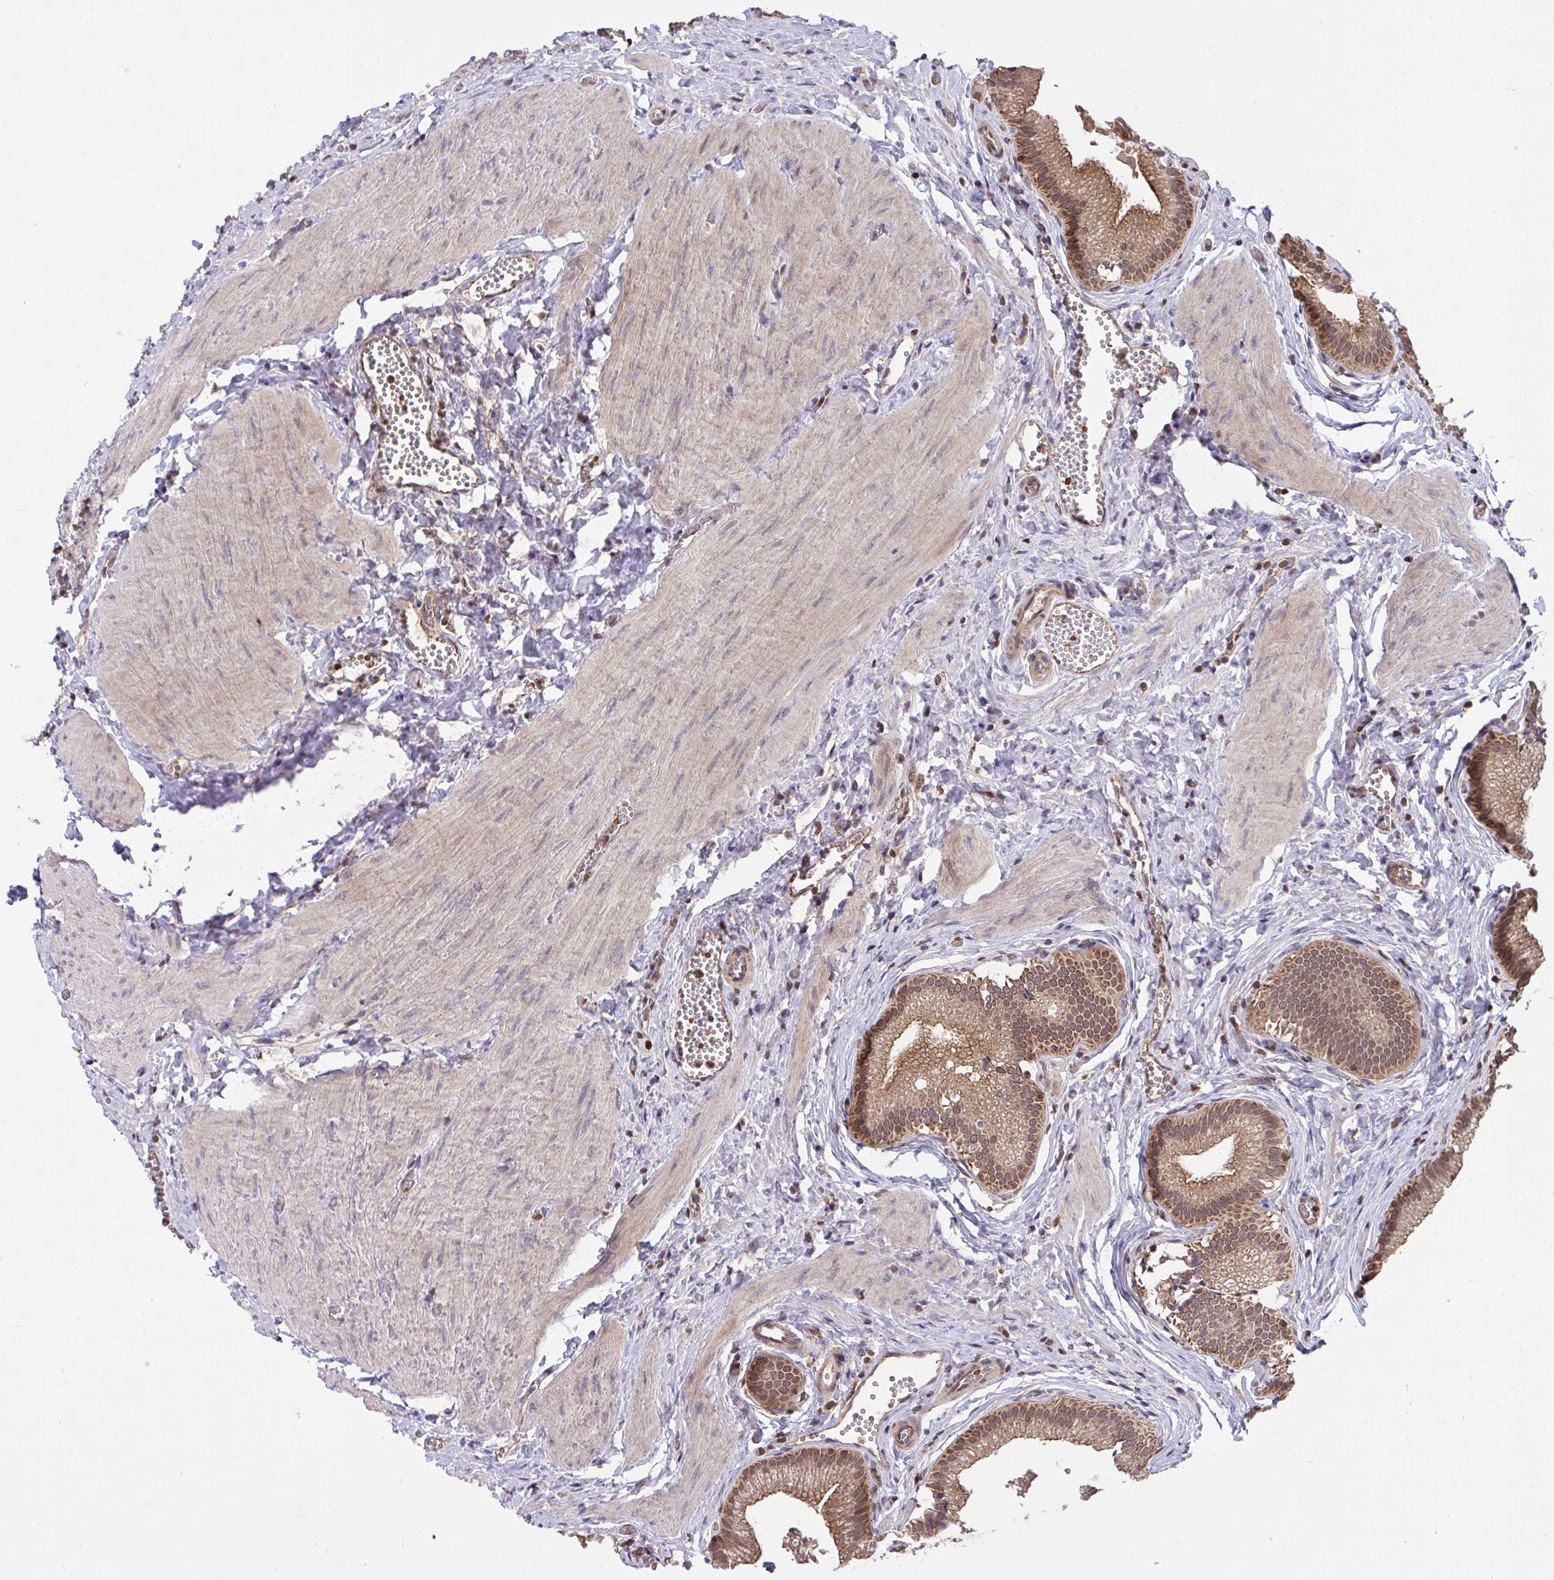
{"staining": {"intensity": "moderate", "quantity": ">75%", "location": "cytoplasmic/membranous"}, "tissue": "gallbladder", "cell_type": "Glandular cells", "image_type": "normal", "snomed": [{"axis": "morphology", "description": "Normal tissue, NOS"}, {"axis": "topography", "description": "Gallbladder"}], "caption": "Gallbladder stained with DAB (3,3'-diaminobenzidine) immunohistochemistry displays medium levels of moderate cytoplasmic/membranous positivity in about >75% of glandular cells. (DAB IHC, brown staining for protein, blue staining for nuclei).", "gene": "PPP1CA", "patient": {"sex": "male", "age": 17}}